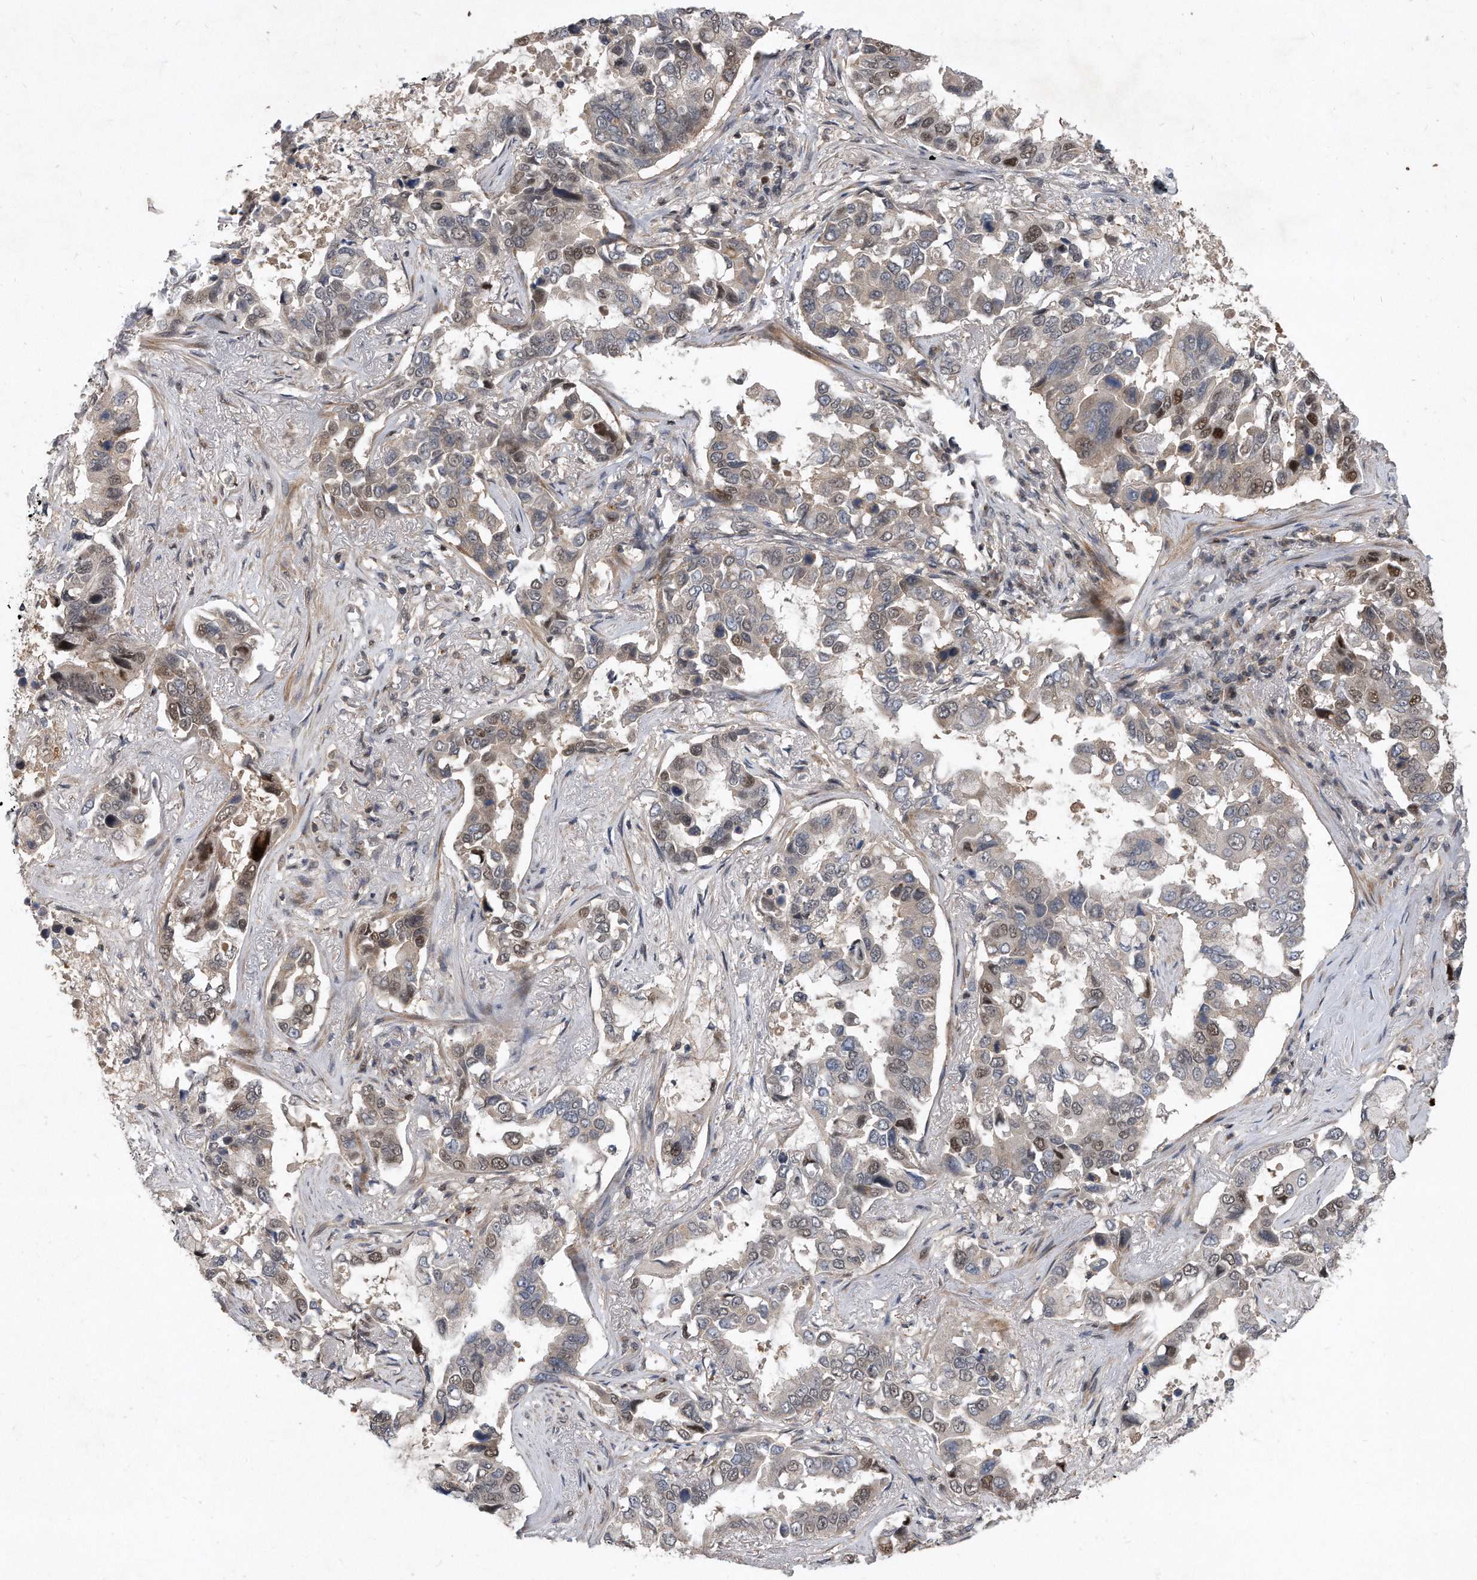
{"staining": {"intensity": "moderate", "quantity": "<25%", "location": "nuclear"}, "tissue": "lung cancer", "cell_type": "Tumor cells", "image_type": "cancer", "snomed": [{"axis": "morphology", "description": "Squamous cell carcinoma, NOS"}, {"axis": "topography", "description": "Lung"}], "caption": "Immunohistochemistry (IHC) of human lung squamous cell carcinoma exhibits low levels of moderate nuclear expression in about <25% of tumor cells.", "gene": "PGBD2", "patient": {"sex": "male", "age": 66}}